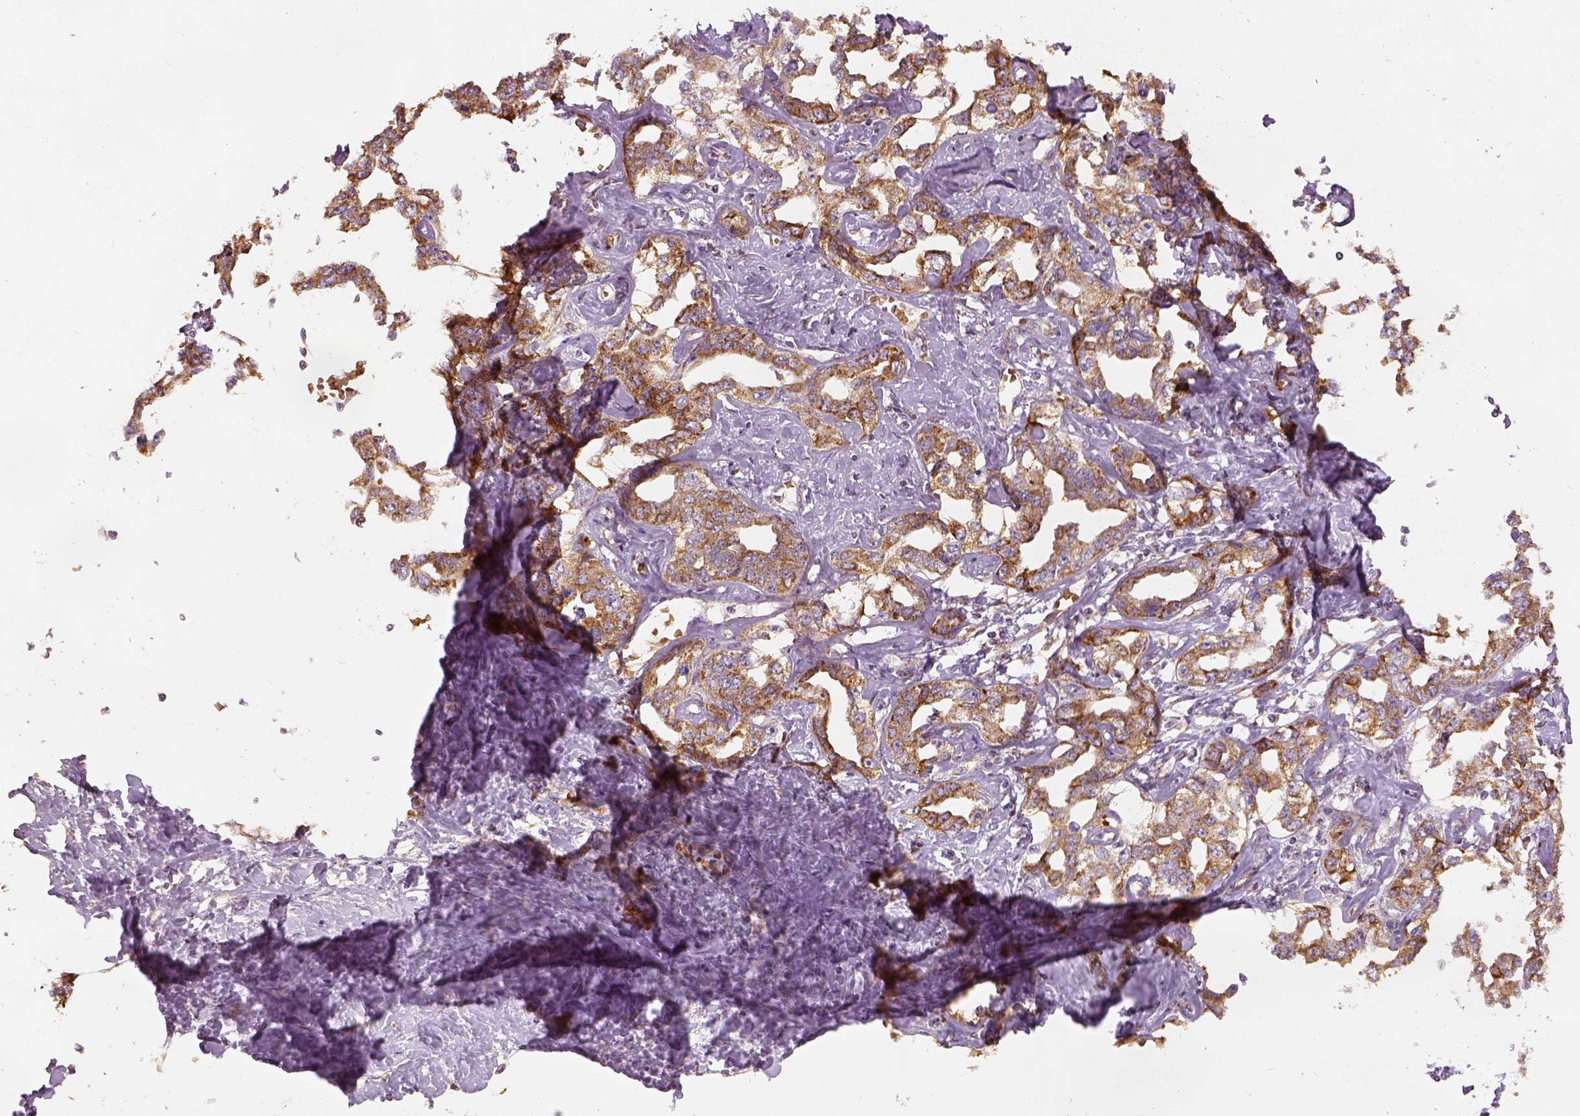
{"staining": {"intensity": "moderate", "quantity": ">75%", "location": "cytoplasmic/membranous"}, "tissue": "liver cancer", "cell_type": "Tumor cells", "image_type": "cancer", "snomed": [{"axis": "morphology", "description": "Cholangiocarcinoma"}, {"axis": "topography", "description": "Liver"}], "caption": "Moderate cytoplasmic/membranous staining is appreciated in about >75% of tumor cells in cholangiocarcinoma (liver).", "gene": "PGAM5", "patient": {"sex": "male", "age": 59}}